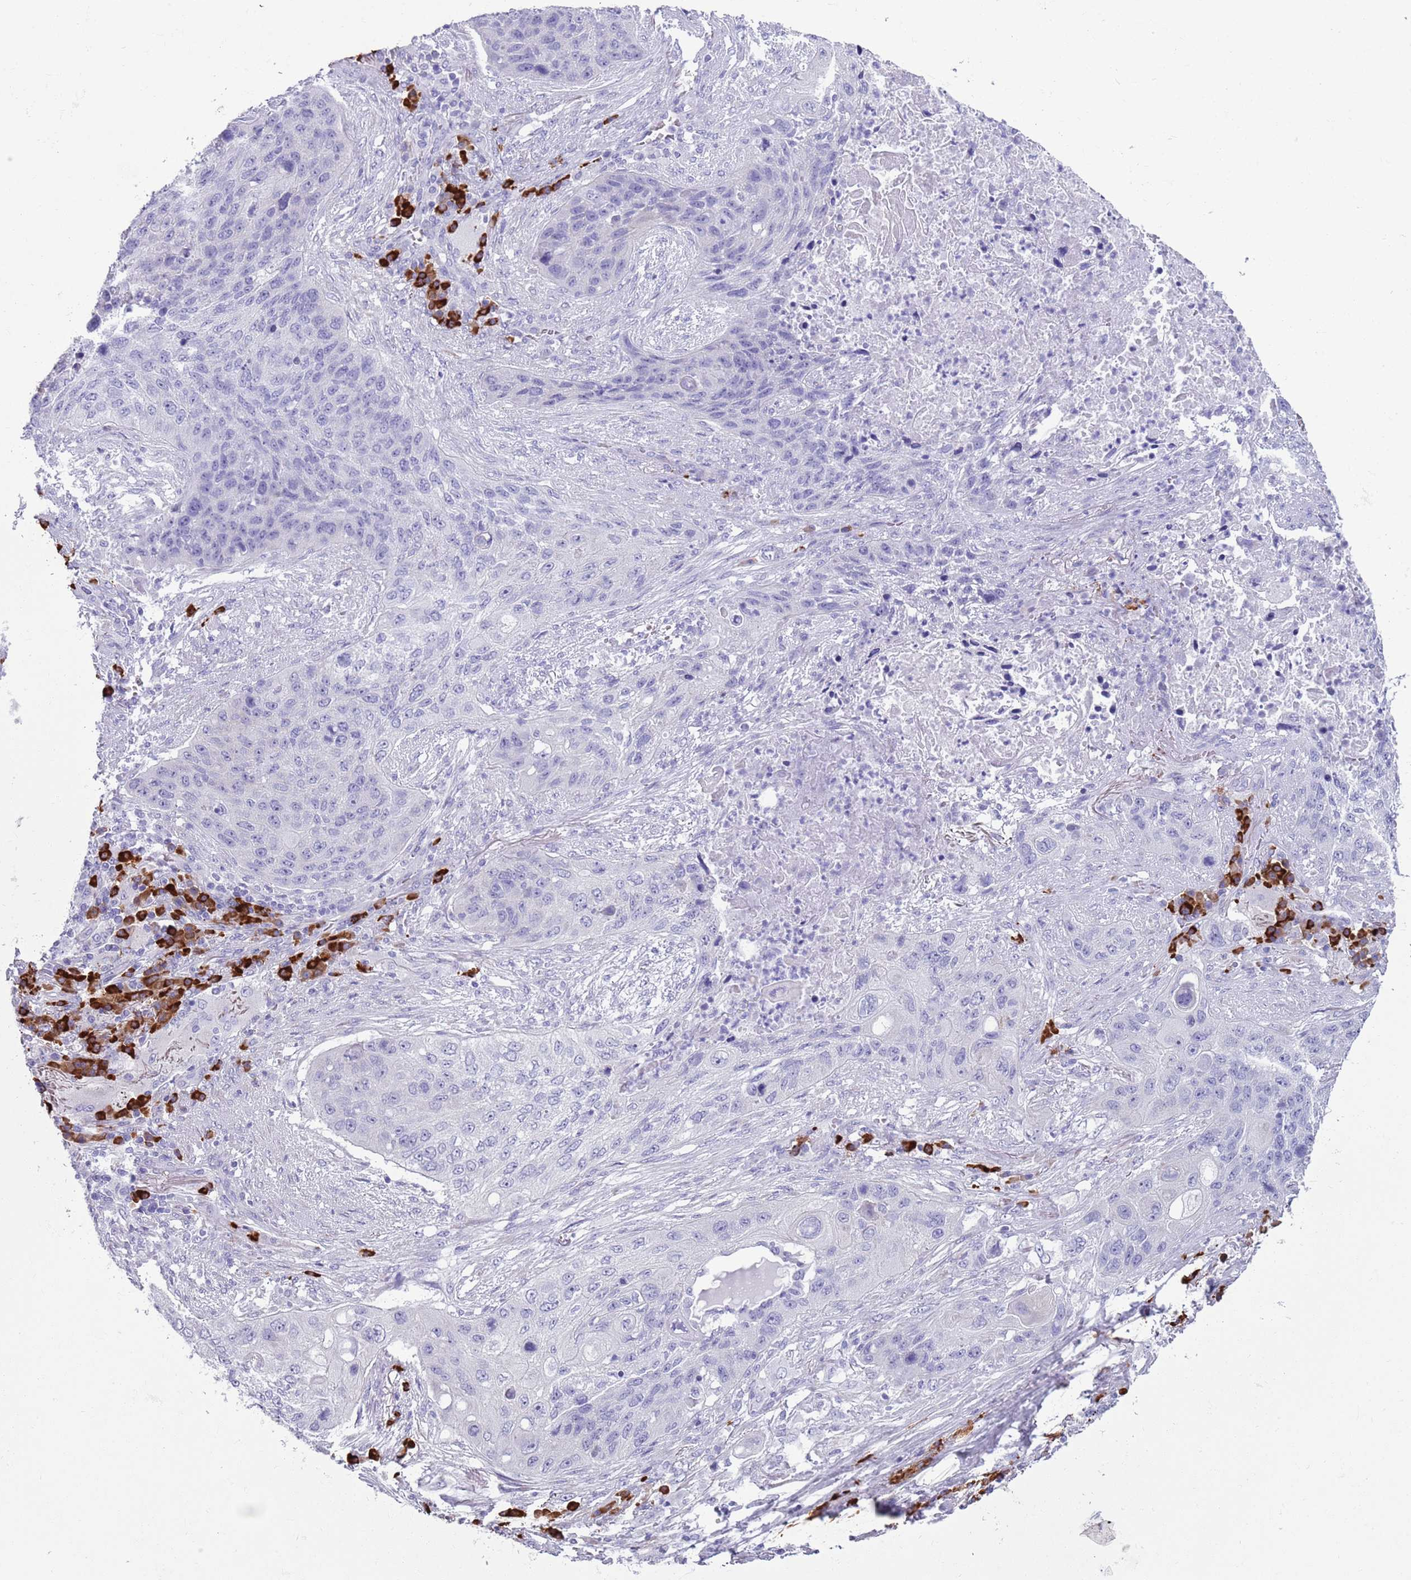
{"staining": {"intensity": "negative", "quantity": "none", "location": "none"}, "tissue": "lung cancer", "cell_type": "Tumor cells", "image_type": "cancer", "snomed": [{"axis": "morphology", "description": "Squamous cell carcinoma, NOS"}, {"axis": "topography", "description": "Lung"}], "caption": "The immunohistochemistry photomicrograph has no significant staining in tumor cells of lung cancer (squamous cell carcinoma) tissue.", "gene": "LY6G5B", "patient": {"sex": "female", "age": 63}}